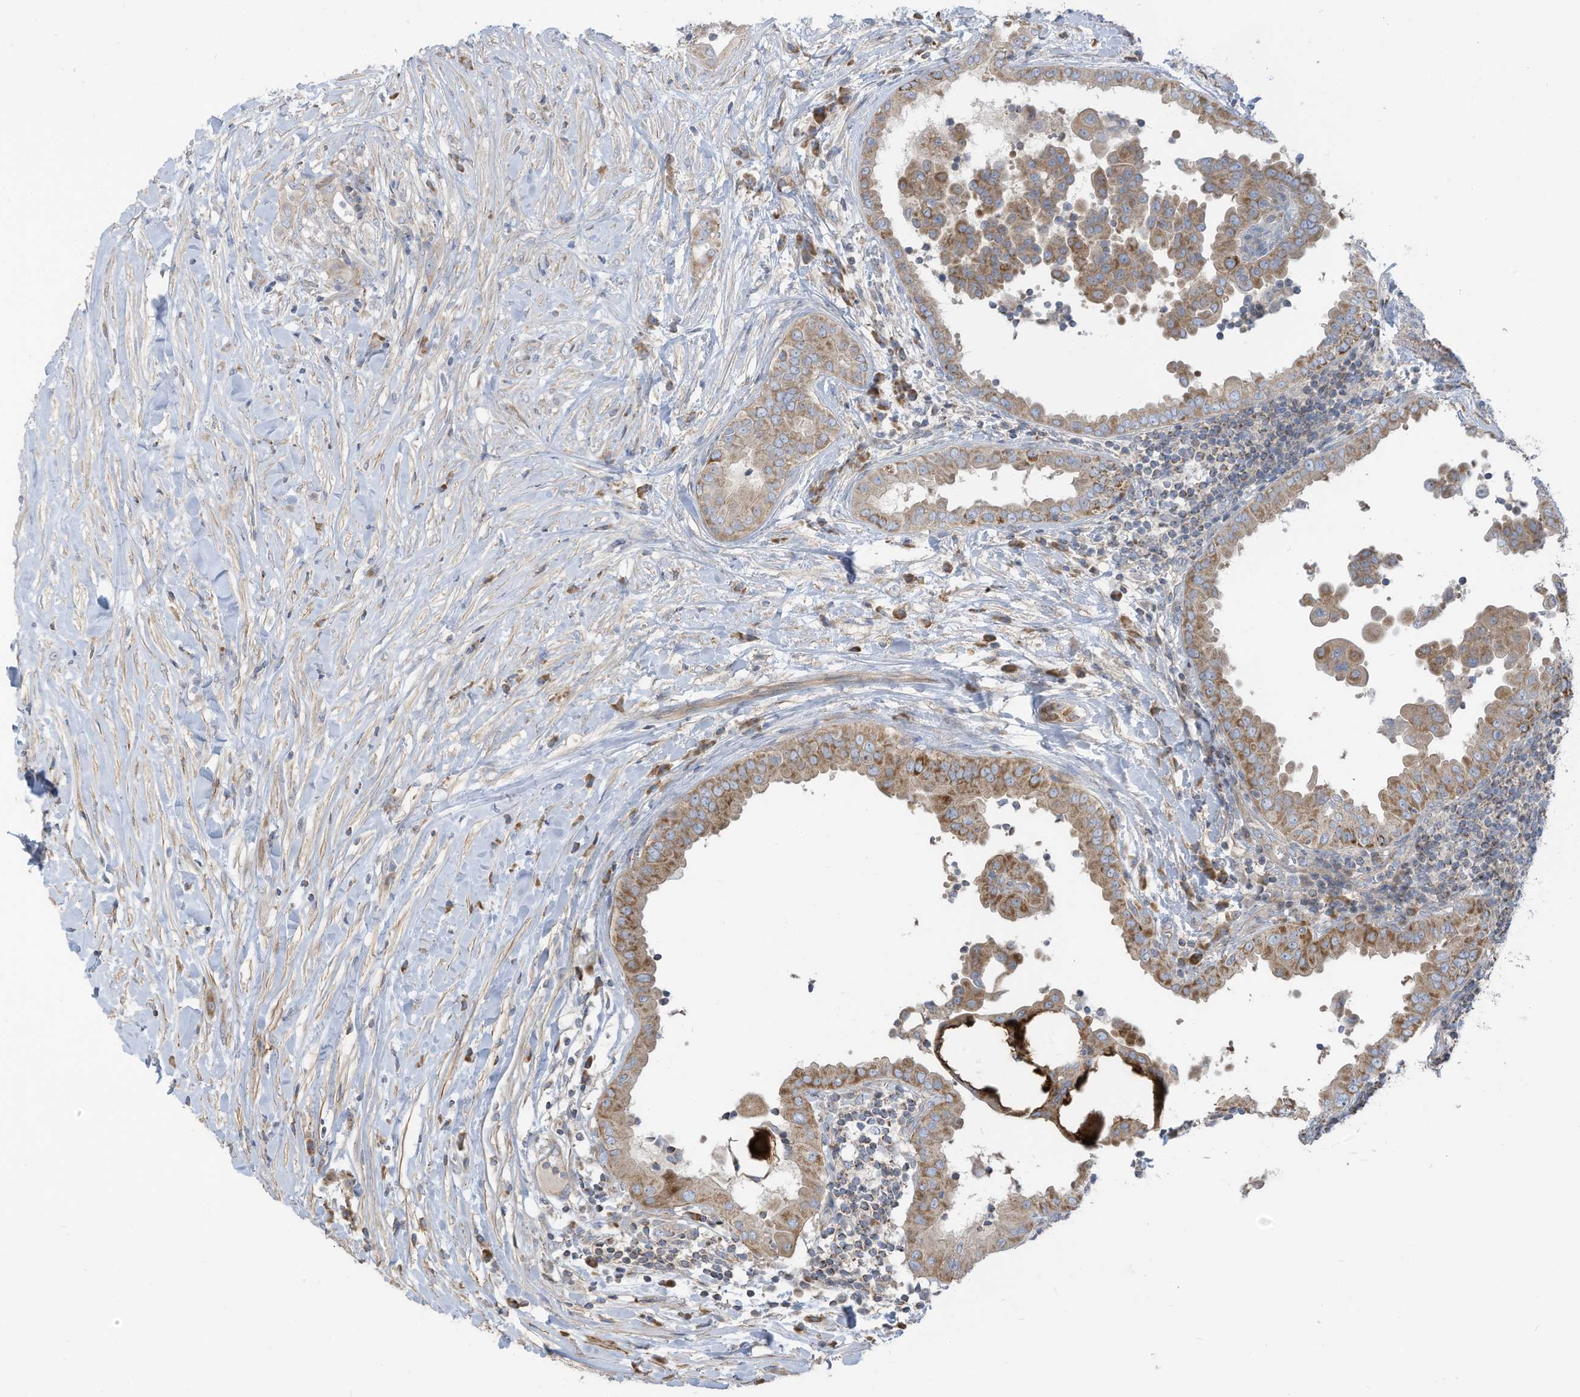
{"staining": {"intensity": "moderate", "quantity": ">75%", "location": "cytoplasmic/membranous"}, "tissue": "thyroid cancer", "cell_type": "Tumor cells", "image_type": "cancer", "snomed": [{"axis": "morphology", "description": "Papillary adenocarcinoma, NOS"}, {"axis": "topography", "description": "Thyroid gland"}], "caption": "Immunohistochemistry (IHC) micrograph of neoplastic tissue: human thyroid papillary adenocarcinoma stained using IHC displays medium levels of moderate protein expression localized specifically in the cytoplasmic/membranous of tumor cells, appearing as a cytoplasmic/membranous brown color.", "gene": "GTPBP2", "patient": {"sex": "male", "age": 33}}